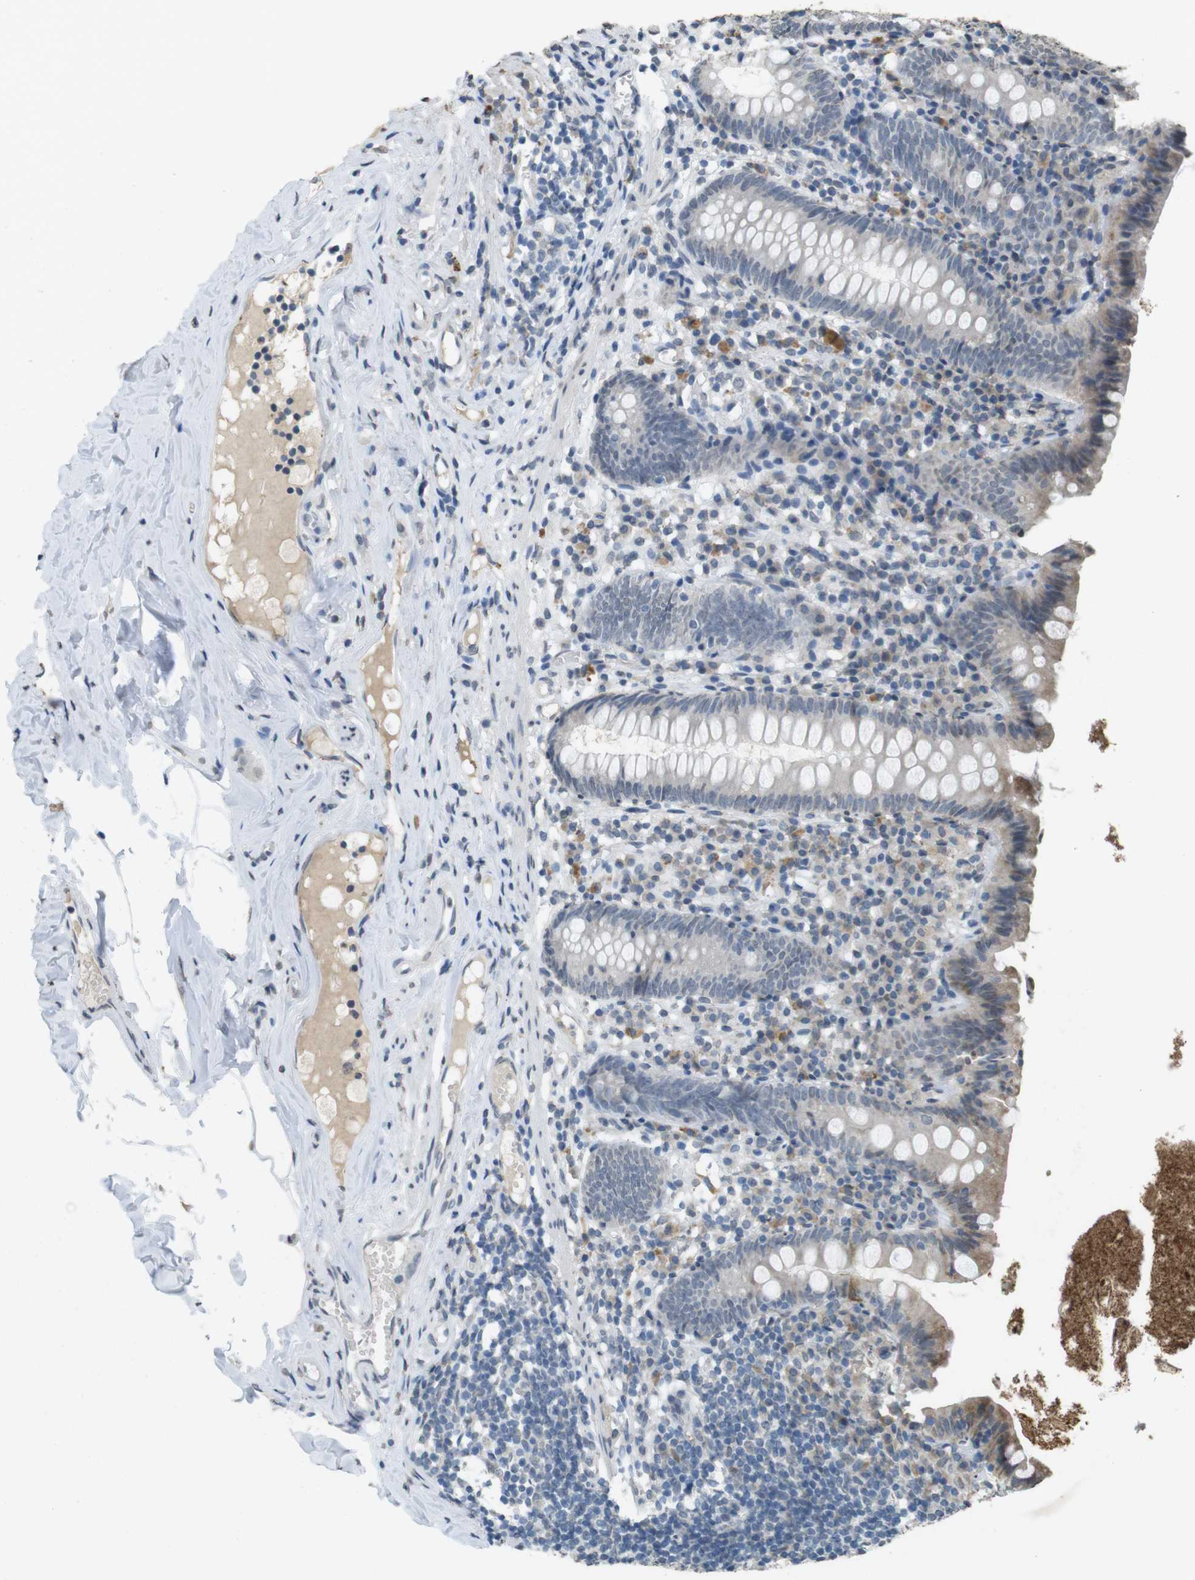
{"staining": {"intensity": "weak", "quantity": "25%-75%", "location": "cytoplasmic/membranous"}, "tissue": "appendix", "cell_type": "Glandular cells", "image_type": "normal", "snomed": [{"axis": "morphology", "description": "Normal tissue, NOS"}, {"axis": "topography", "description": "Appendix"}], "caption": "Protein expression analysis of normal human appendix reveals weak cytoplasmic/membranous positivity in about 25%-75% of glandular cells. Ihc stains the protein in brown and the nuclei are stained blue.", "gene": "FZD10", "patient": {"sex": "male", "age": 52}}